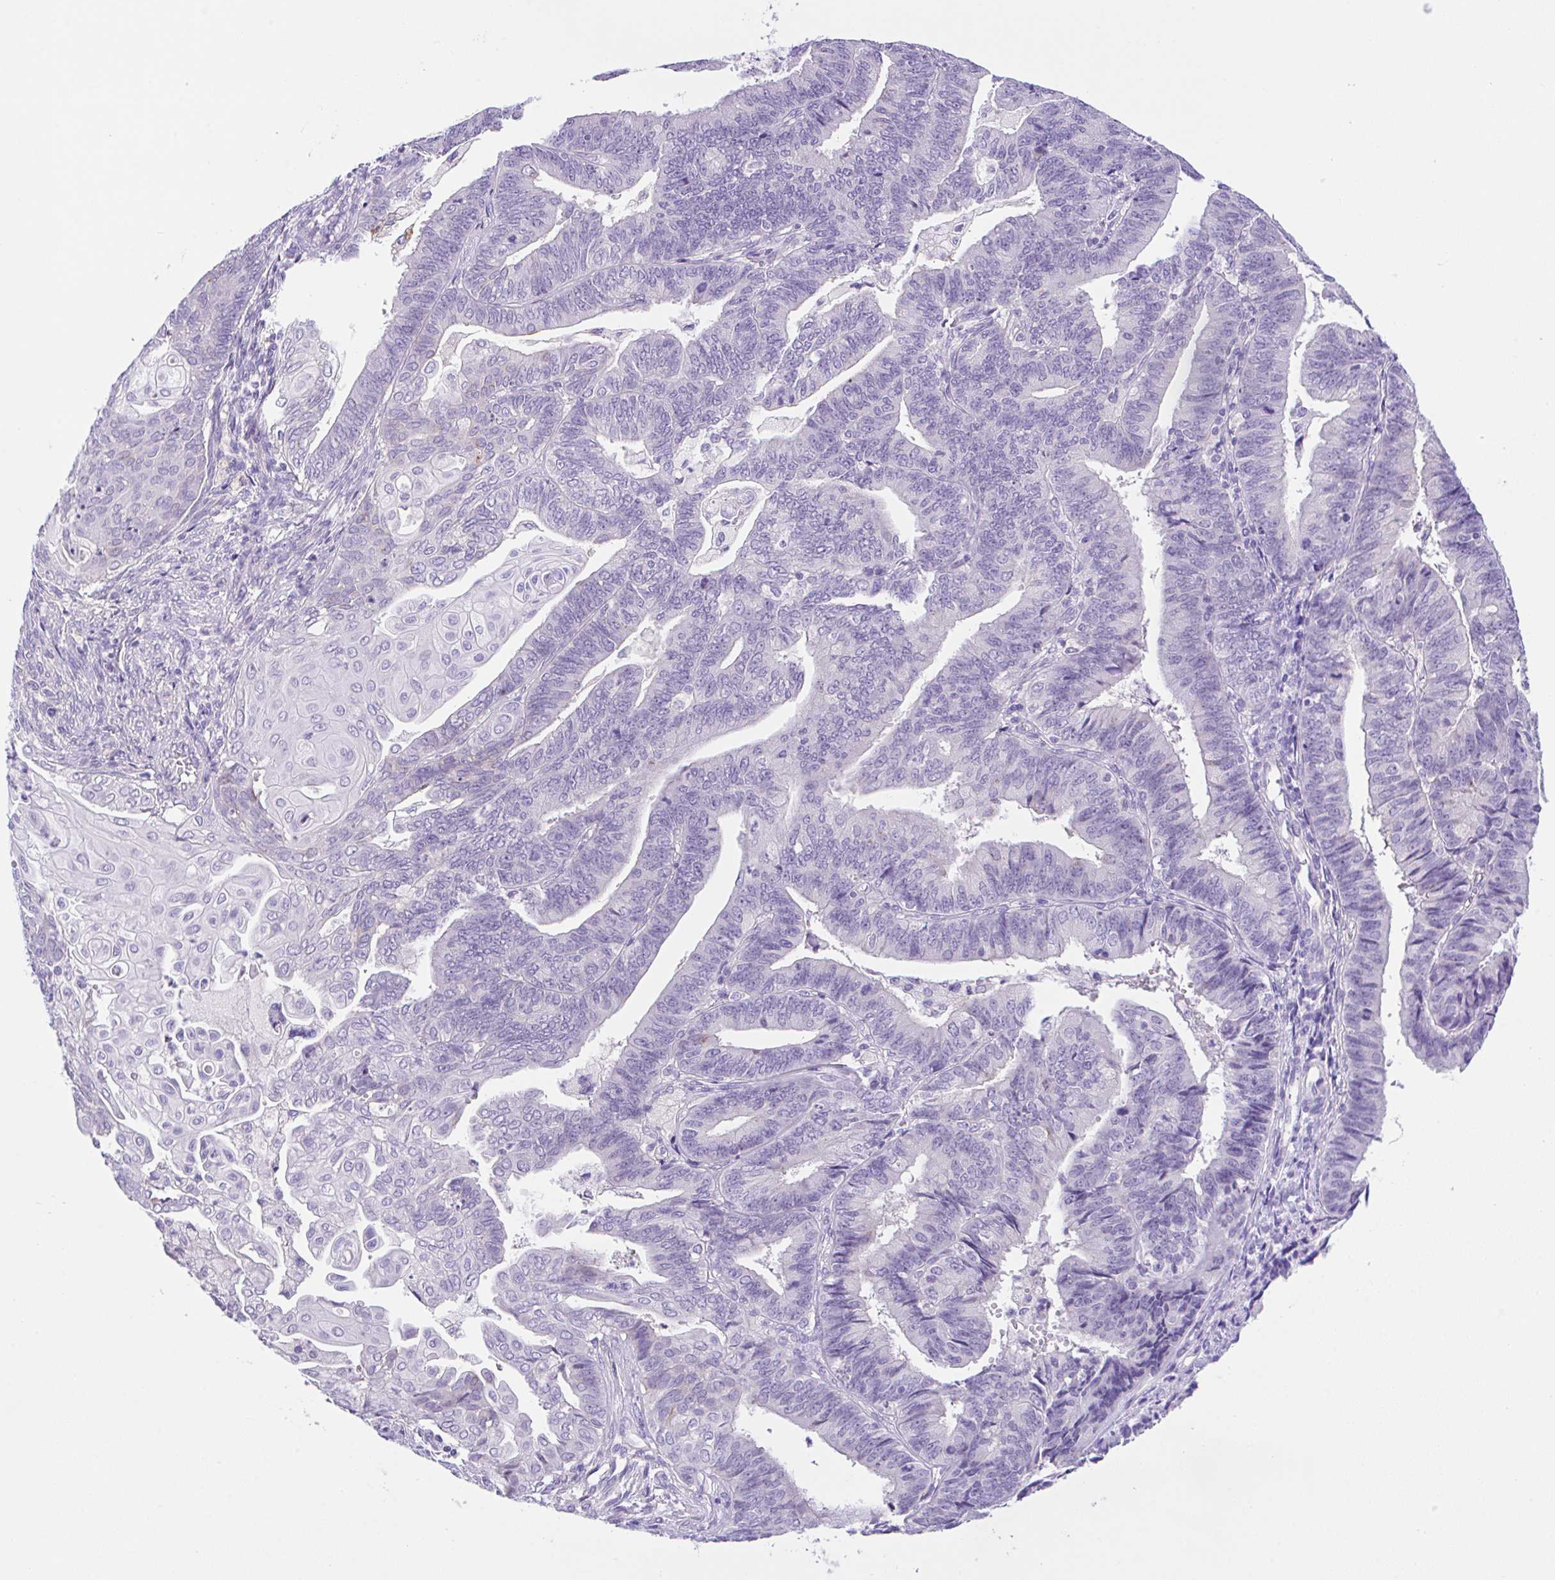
{"staining": {"intensity": "negative", "quantity": "none", "location": "none"}, "tissue": "endometrial cancer", "cell_type": "Tumor cells", "image_type": "cancer", "snomed": [{"axis": "morphology", "description": "Adenocarcinoma, NOS"}, {"axis": "topography", "description": "Endometrium"}], "caption": "IHC histopathology image of endometrial cancer (adenocarcinoma) stained for a protein (brown), which displays no staining in tumor cells.", "gene": "HACD4", "patient": {"sex": "female", "age": 73}}